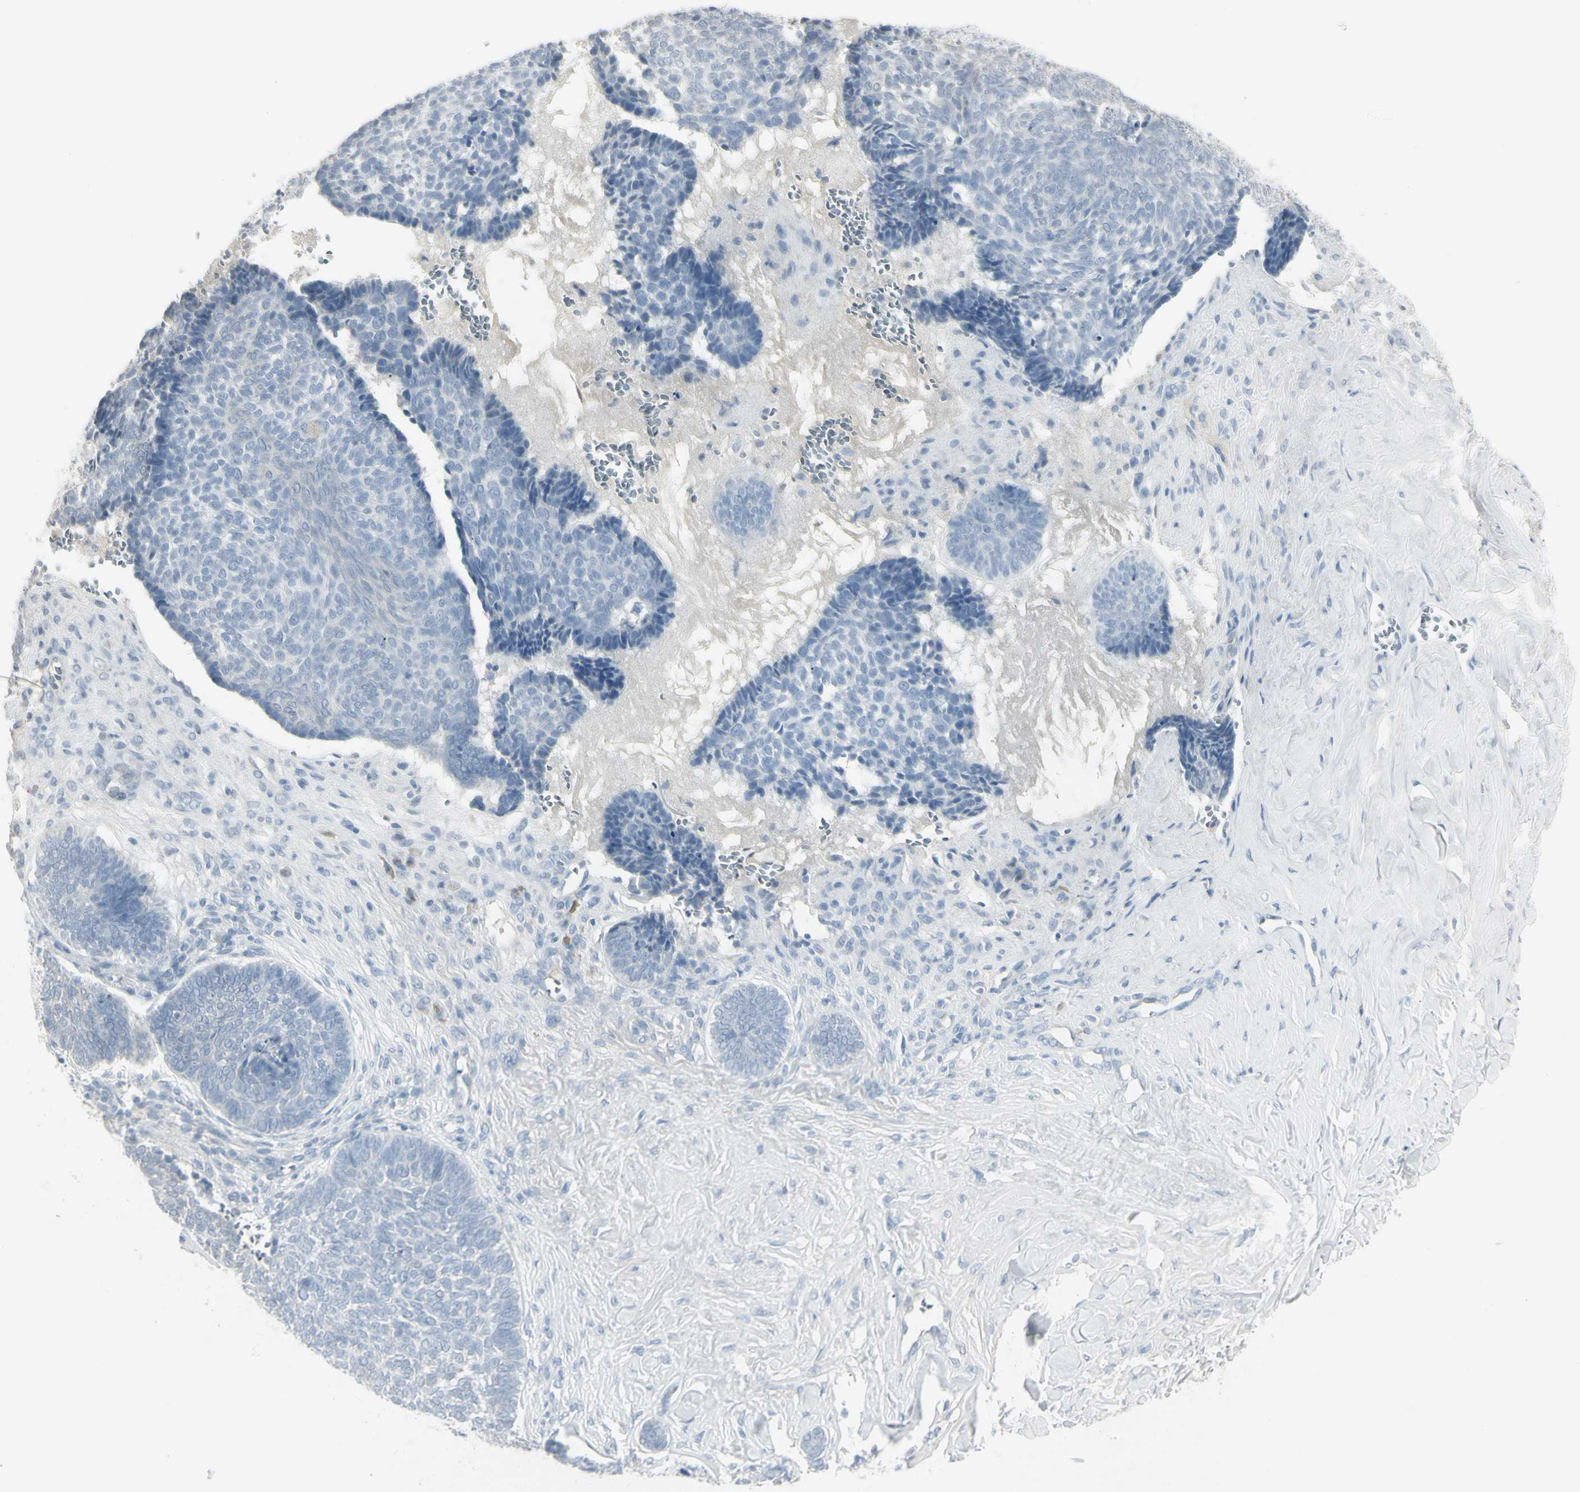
{"staining": {"intensity": "negative", "quantity": "none", "location": "none"}, "tissue": "skin cancer", "cell_type": "Tumor cells", "image_type": "cancer", "snomed": [{"axis": "morphology", "description": "Basal cell carcinoma"}, {"axis": "topography", "description": "Skin"}], "caption": "This is an immunohistochemistry photomicrograph of skin basal cell carcinoma. There is no staining in tumor cells.", "gene": "PIP", "patient": {"sex": "male", "age": 84}}